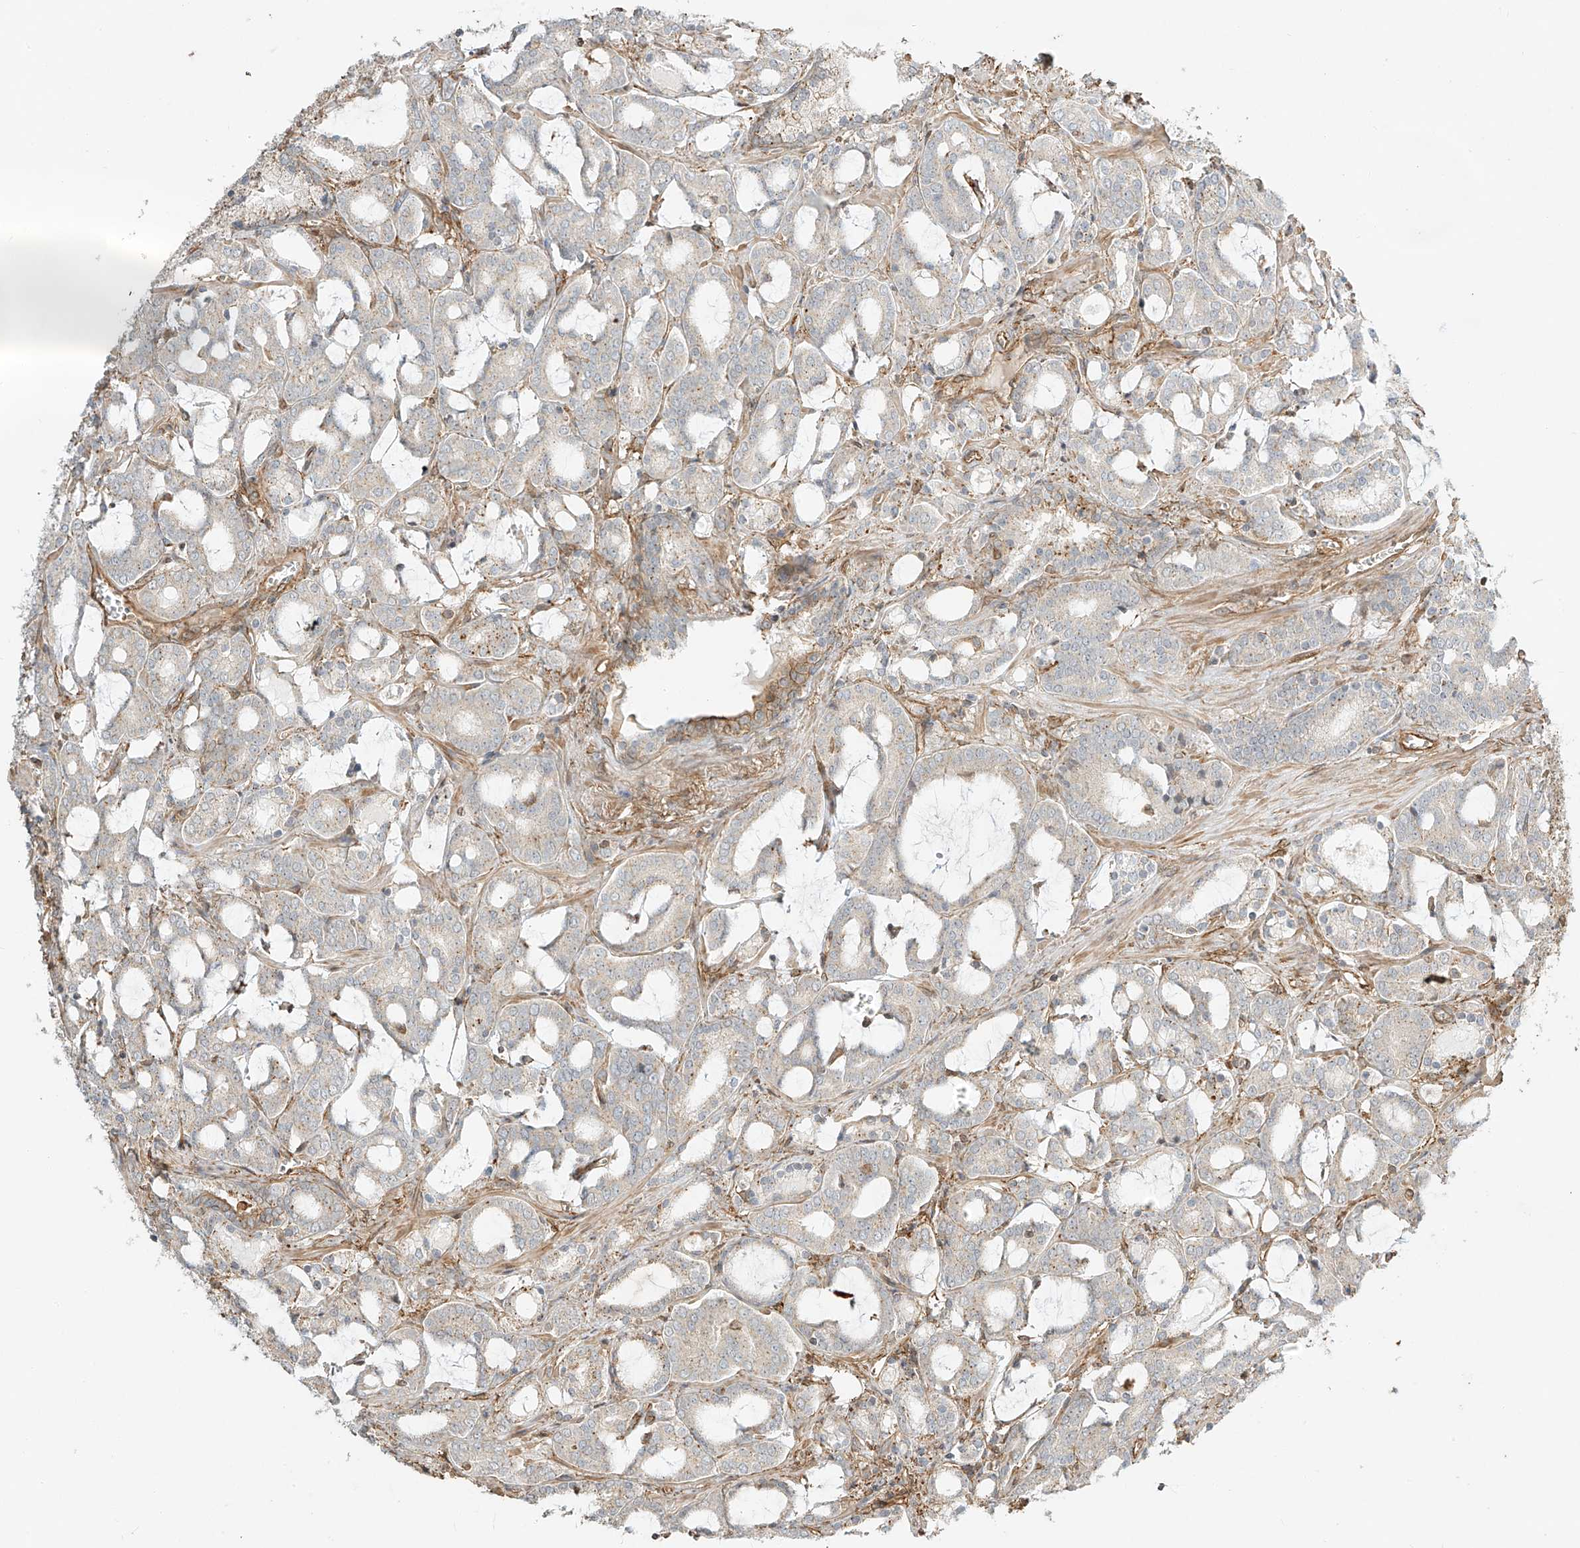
{"staining": {"intensity": "weak", "quantity": "<25%", "location": "cytoplasmic/membranous"}, "tissue": "prostate cancer", "cell_type": "Tumor cells", "image_type": "cancer", "snomed": [{"axis": "morphology", "description": "Adenocarcinoma, High grade"}, {"axis": "topography", "description": "Prostate and seminal vesicle, NOS"}], "caption": "DAB (3,3'-diaminobenzidine) immunohistochemical staining of human prostate cancer (high-grade adenocarcinoma) displays no significant positivity in tumor cells. Brightfield microscopy of immunohistochemistry stained with DAB (brown) and hematoxylin (blue), captured at high magnification.", "gene": "CSMD3", "patient": {"sex": "male", "age": 67}}